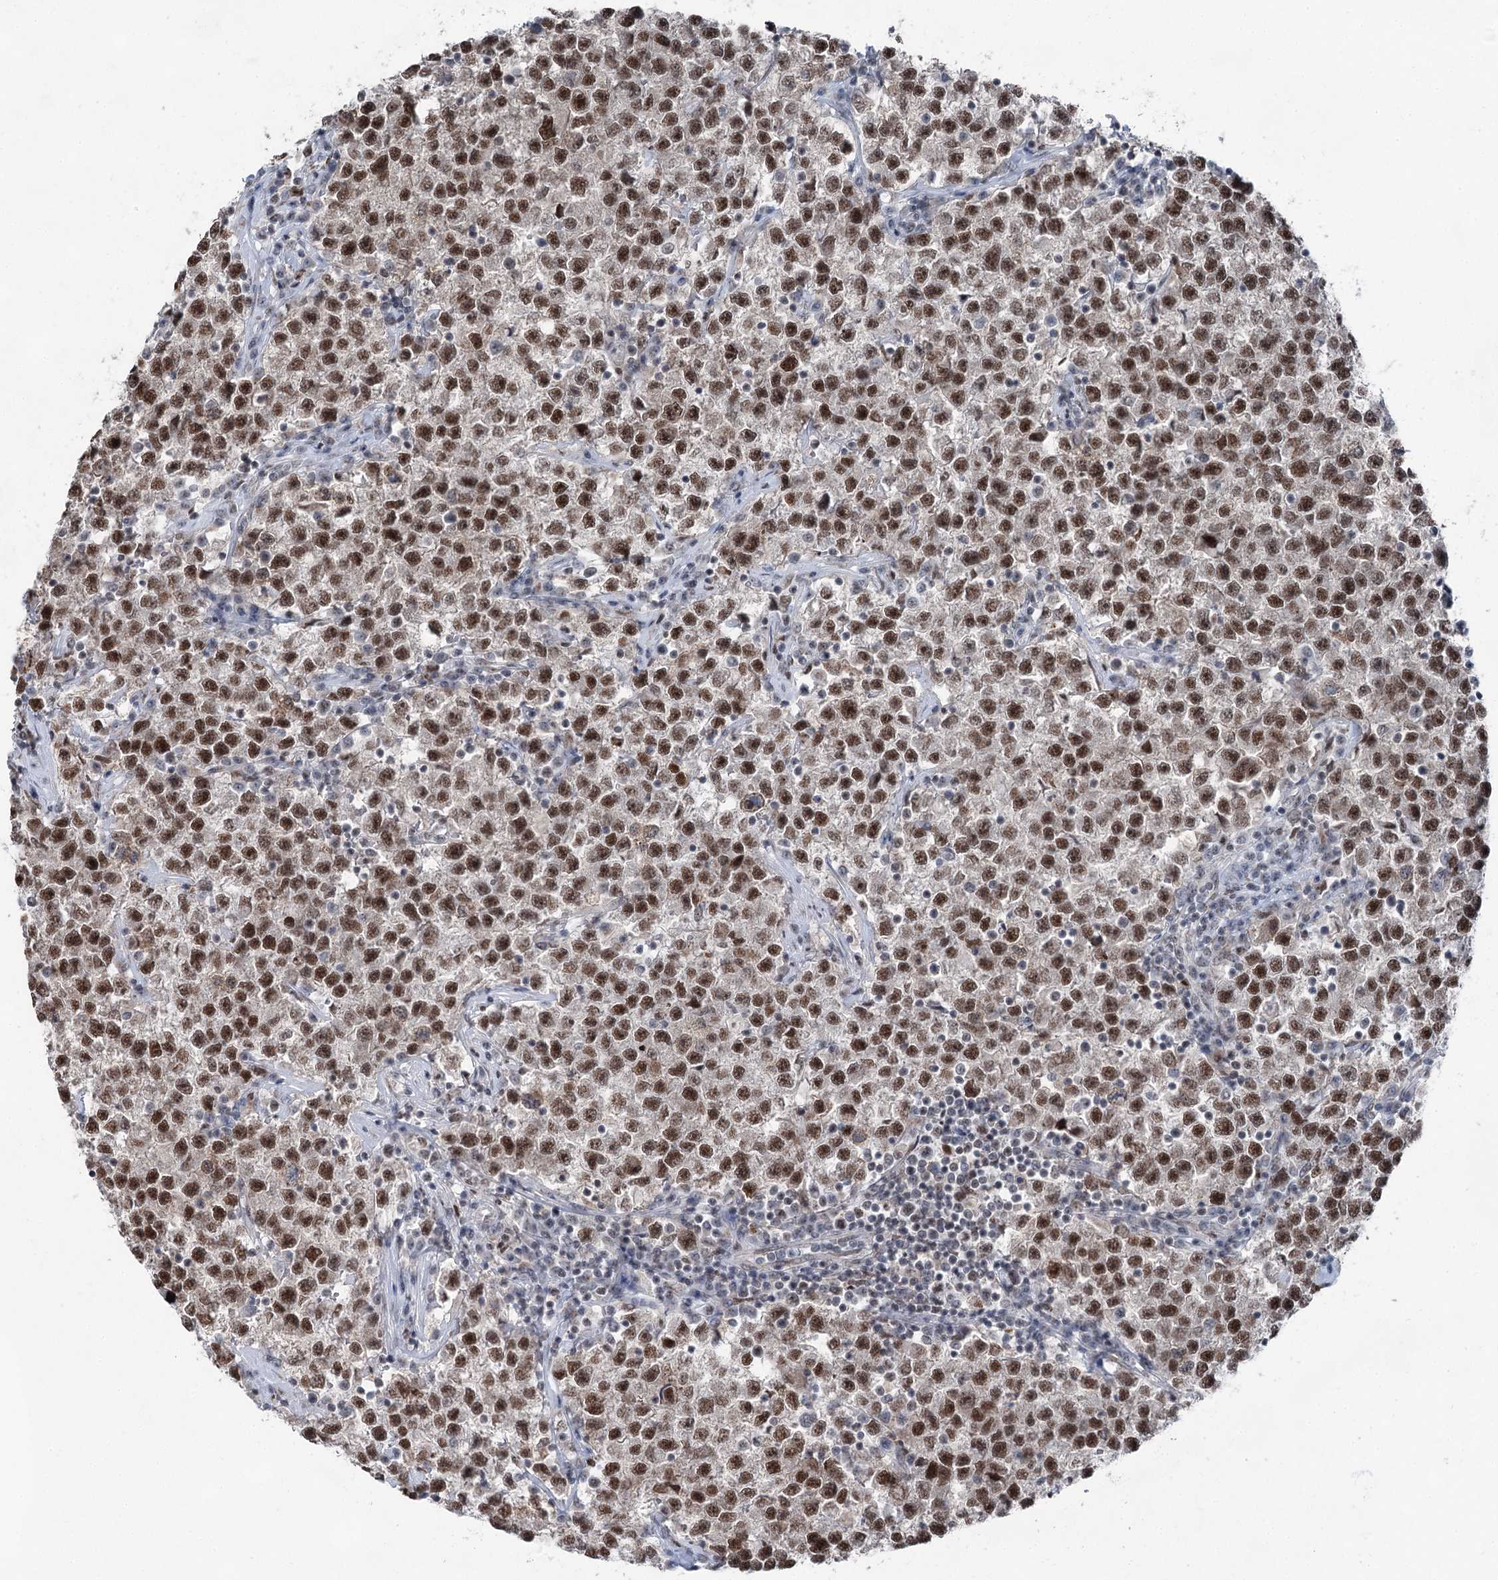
{"staining": {"intensity": "strong", "quantity": ">75%", "location": "nuclear"}, "tissue": "testis cancer", "cell_type": "Tumor cells", "image_type": "cancer", "snomed": [{"axis": "morphology", "description": "Seminoma, NOS"}, {"axis": "topography", "description": "Testis"}], "caption": "High-power microscopy captured an IHC photomicrograph of testis cancer (seminoma), revealing strong nuclear positivity in about >75% of tumor cells. Nuclei are stained in blue.", "gene": "ZCCHC8", "patient": {"sex": "male", "age": 22}}